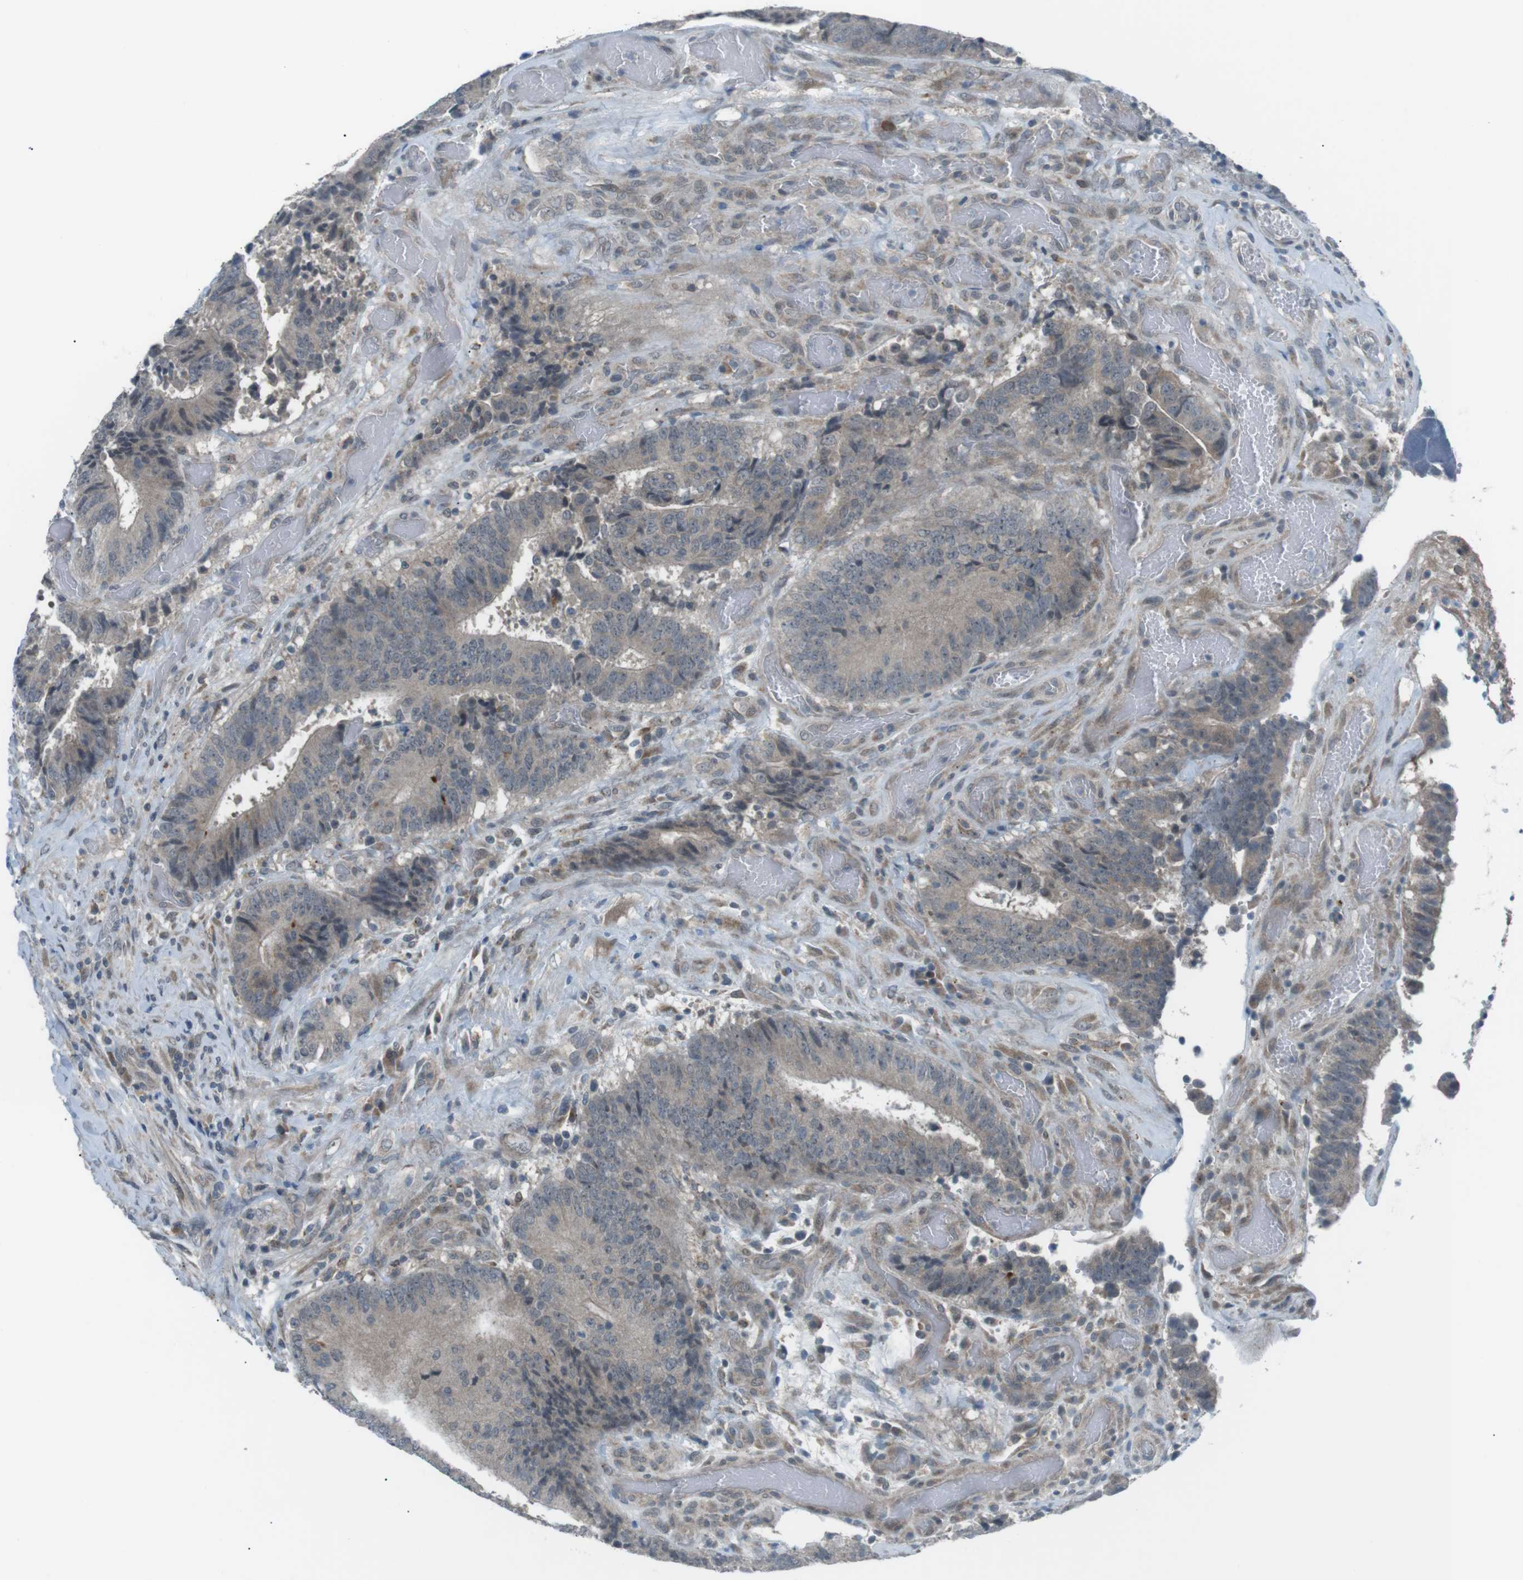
{"staining": {"intensity": "weak", "quantity": "<25%", "location": "cytoplasmic/membranous"}, "tissue": "colorectal cancer", "cell_type": "Tumor cells", "image_type": "cancer", "snomed": [{"axis": "morphology", "description": "Adenocarcinoma, NOS"}, {"axis": "topography", "description": "Rectum"}], "caption": "The image reveals no significant expression in tumor cells of colorectal adenocarcinoma.", "gene": "FCRLA", "patient": {"sex": "male", "age": 72}}